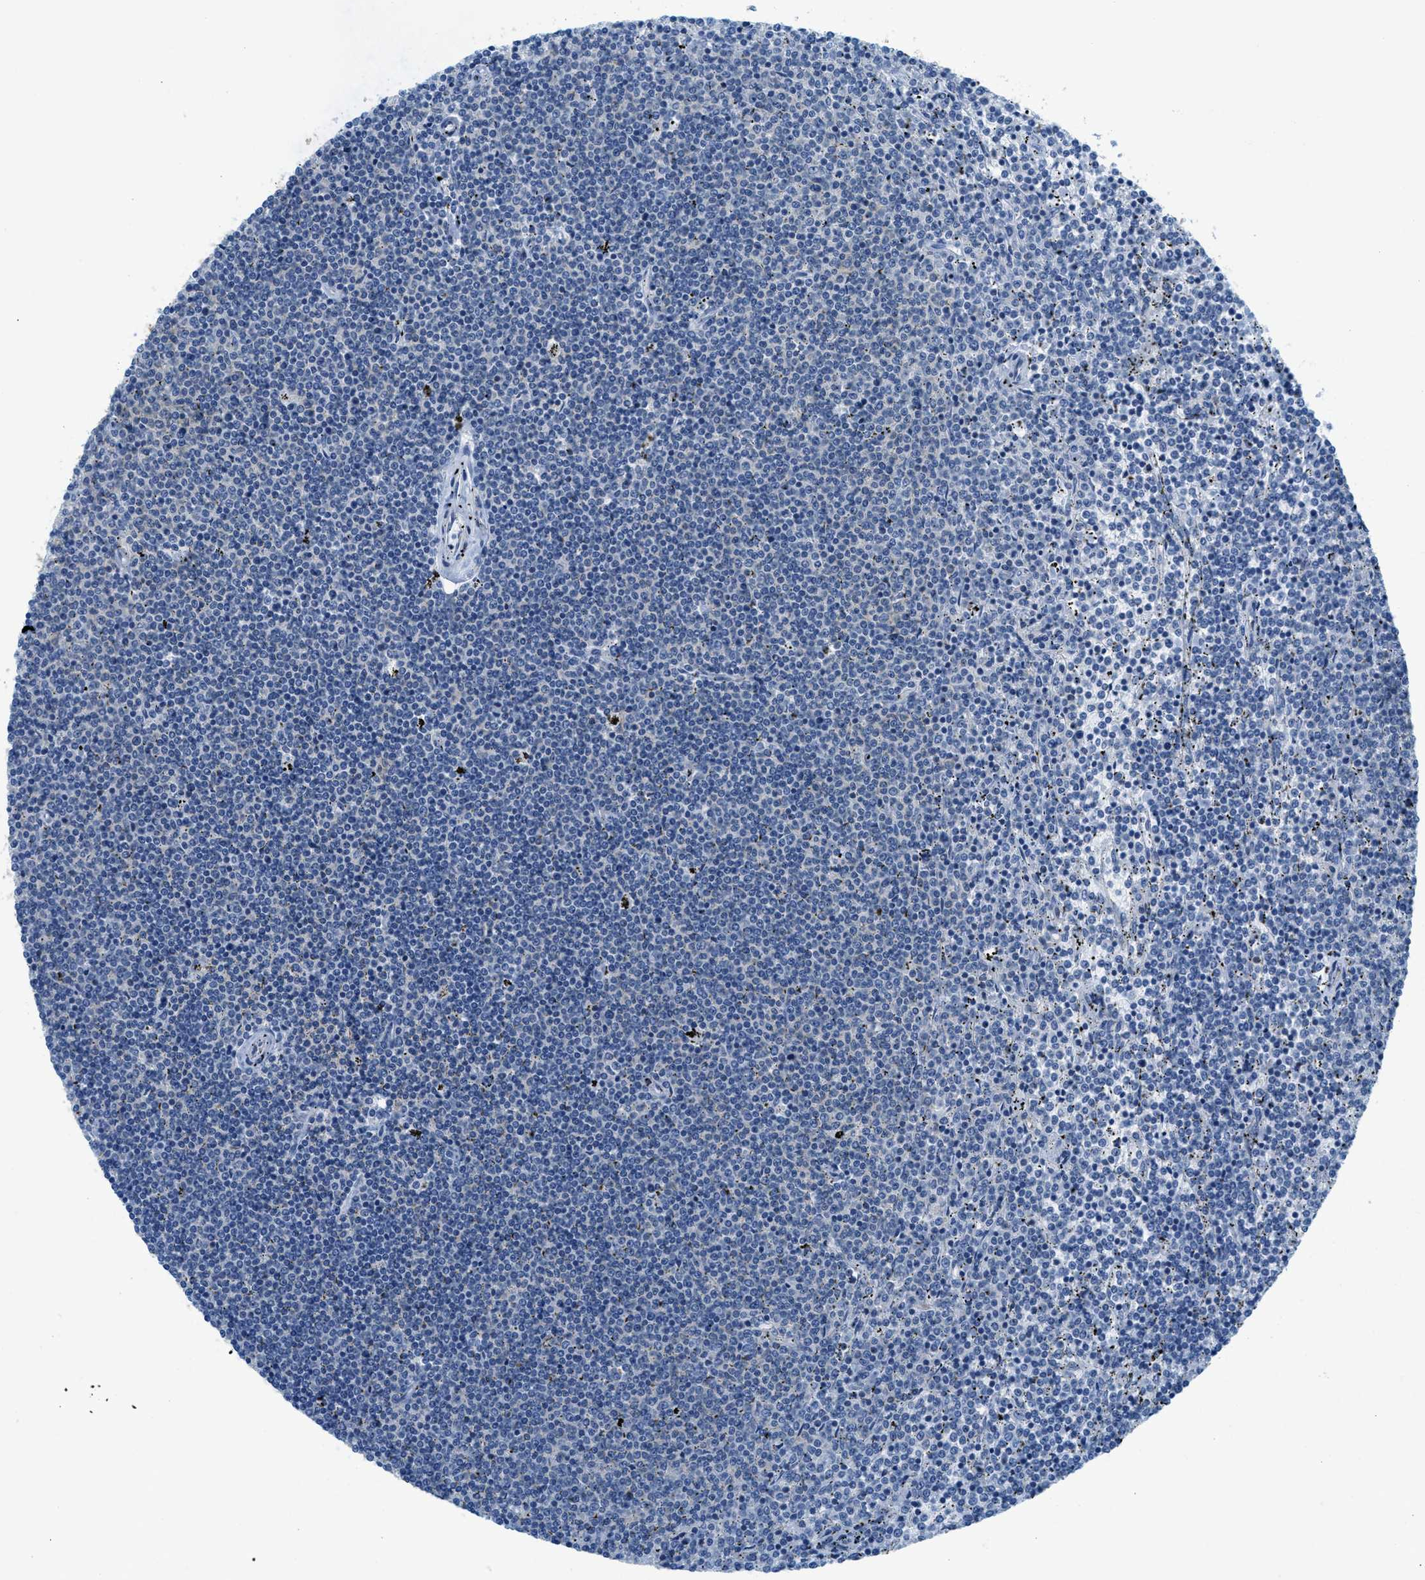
{"staining": {"intensity": "negative", "quantity": "none", "location": "none"}, "tissue": "lymphoma", "cell_type": "Tumor cells", "image_type": "cancer", "snomed": [{"axis": "morphology", "description": "Malignant lymphoma, non-Hodgkin's type, Low grade"}, {"axis": "topography", "description": "Spleen"}], "caption": "High power microscopy micrograph of an immunohistochemistry image of lymphoma, revealing no significant staining in tumor cells.", "gene": "MAPRE2", "patient": {"sex": "female", "age": 50}}